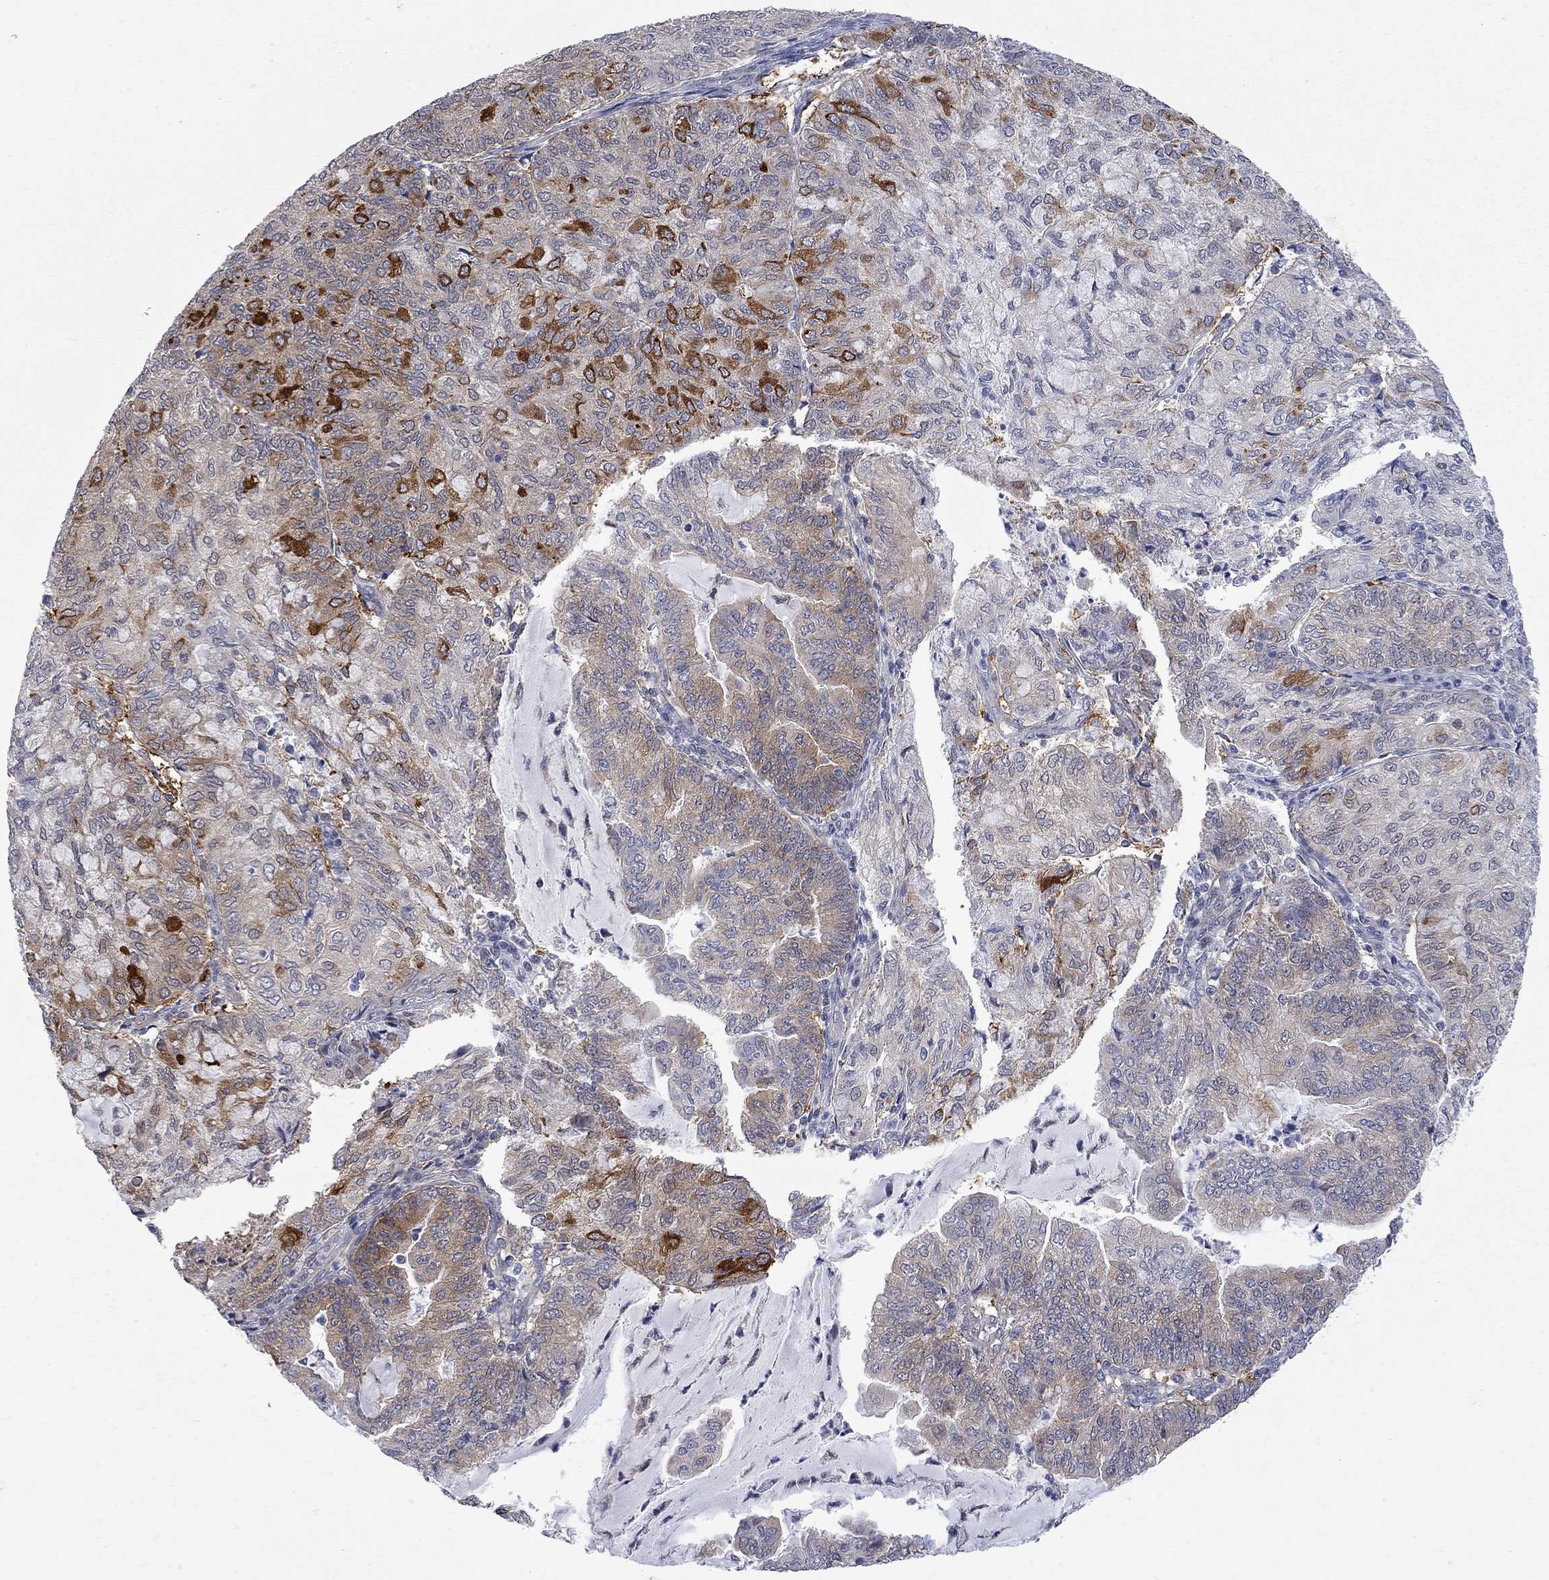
{"staining": {"intensity": "strong", "quantity": "<25%", "location": "cytoplasmic/membranous"}, "tissue": "endometrial cancer", "cell_type": "Tumor cells", "image_type": "cancer", "snomed": [{"axis": "morphology", "description": "Adenocarcinoma, NOS"}, {"axis": "topography", "description": "Endometrium"}], "caption": "Immunohistochemistry (IHC) photomicrograph of neoplastic tissue: human endometrial adenocarcinoma stained using immunohistochemistry (IHC) demonstrates medium levels of strong protein expression localized specifically in the cytoplasmic/membranous of tumor cells, appearing as a cytoplasmic/membranous brown color.", "gene": "GALNT8", "patient": {"sex": "female", "age": 82}}